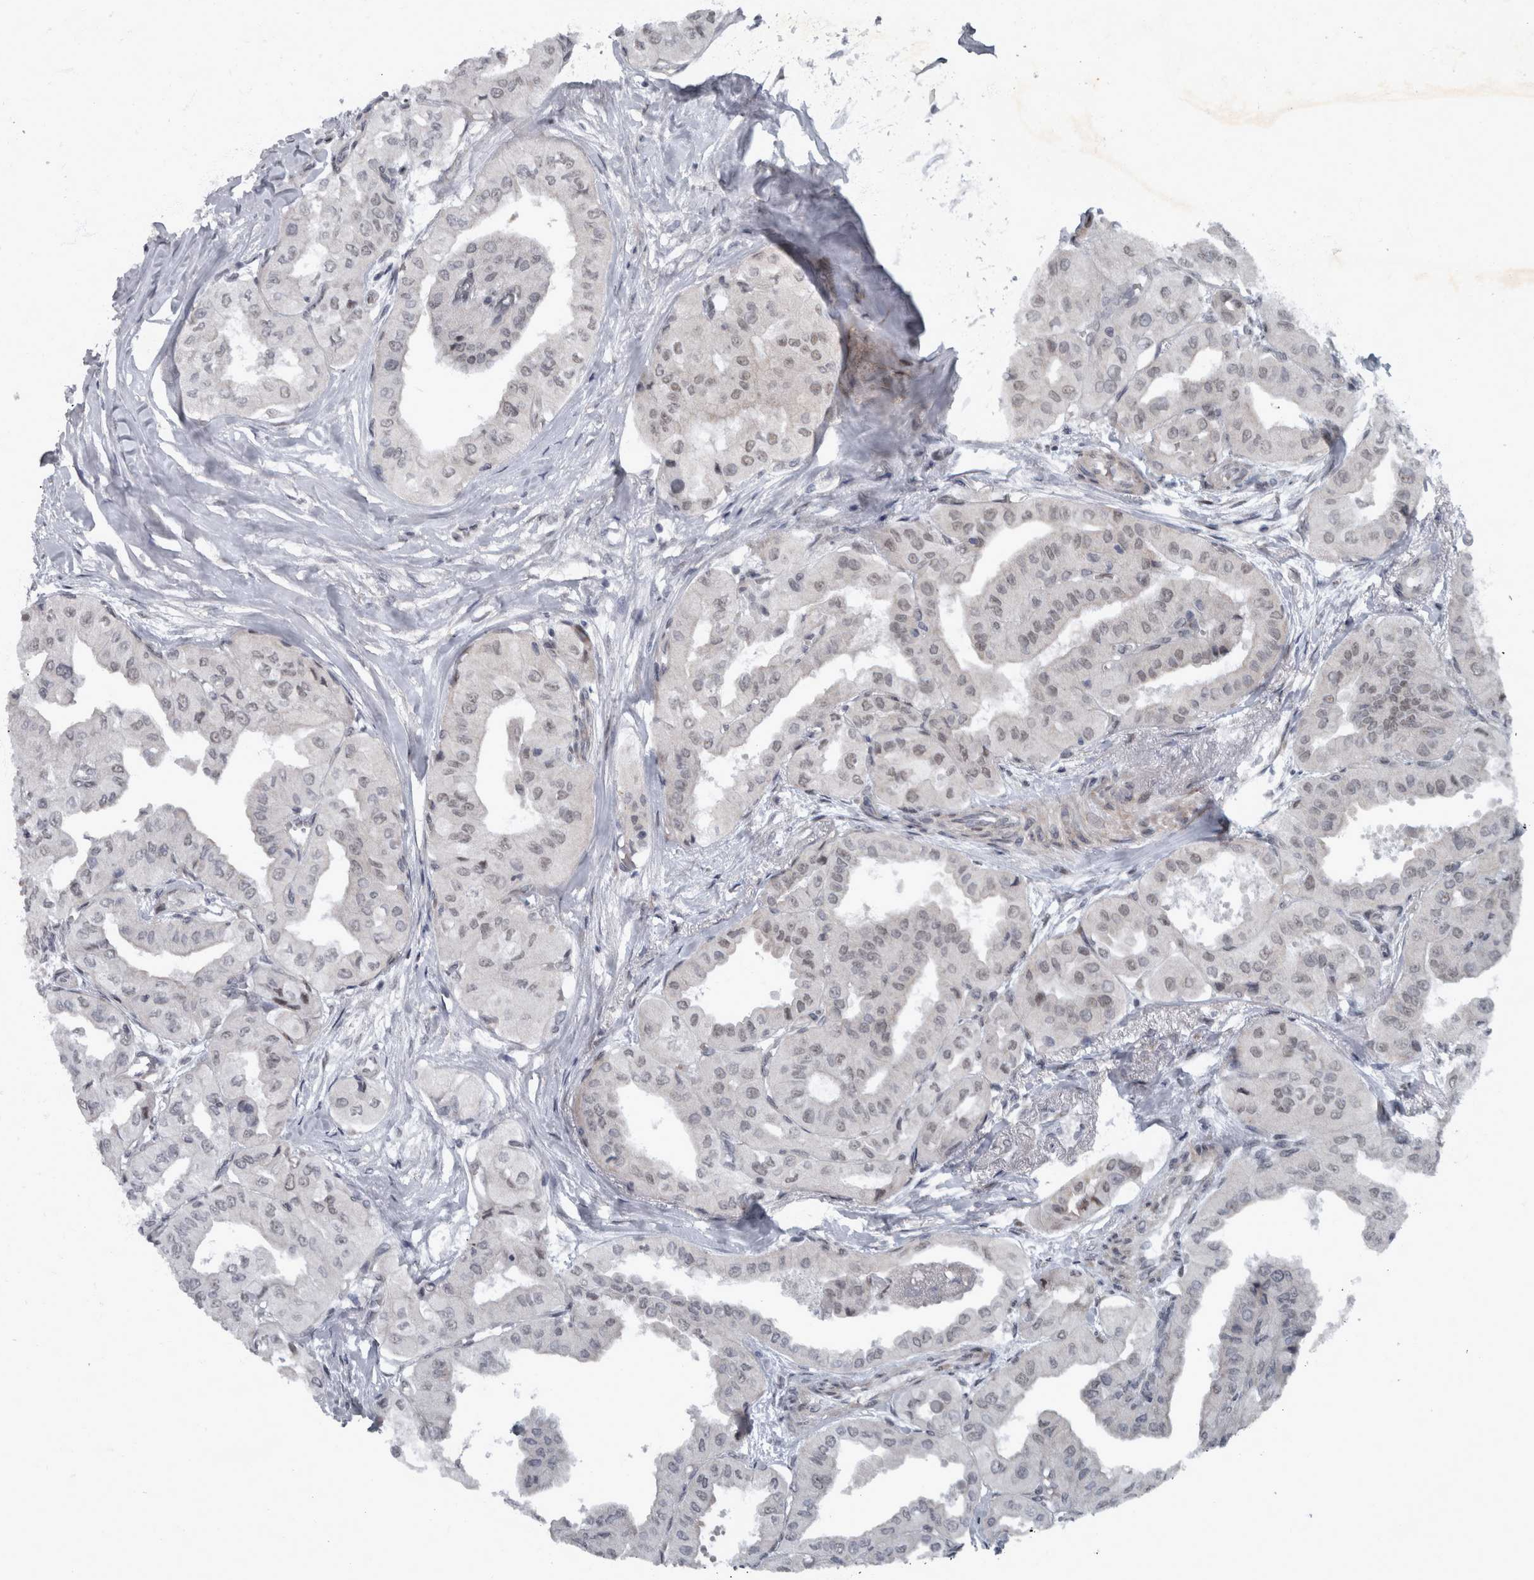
{"staining": {"intensity": "weak", "quantity": "25%-75%", "location": "nuclear"}, "tissue": "thyroid cancer", "cell_type": "Tumor cells", "image_type": "cancer", "snomed": [{"axis": "morphology", "description": "Papillary adenocarcinoma, NOS"}, {"axis": "topography", "description": "Thyroid gland"}], "caption": "Thyroid cancer (papillary adenocarcinoma) stained for a protein (brown) reveals weak nuclear positive staining in about 25%-75% of tumor cells.", "gene": "WDR33", "patient": {"sex": "female", "age": 59}}